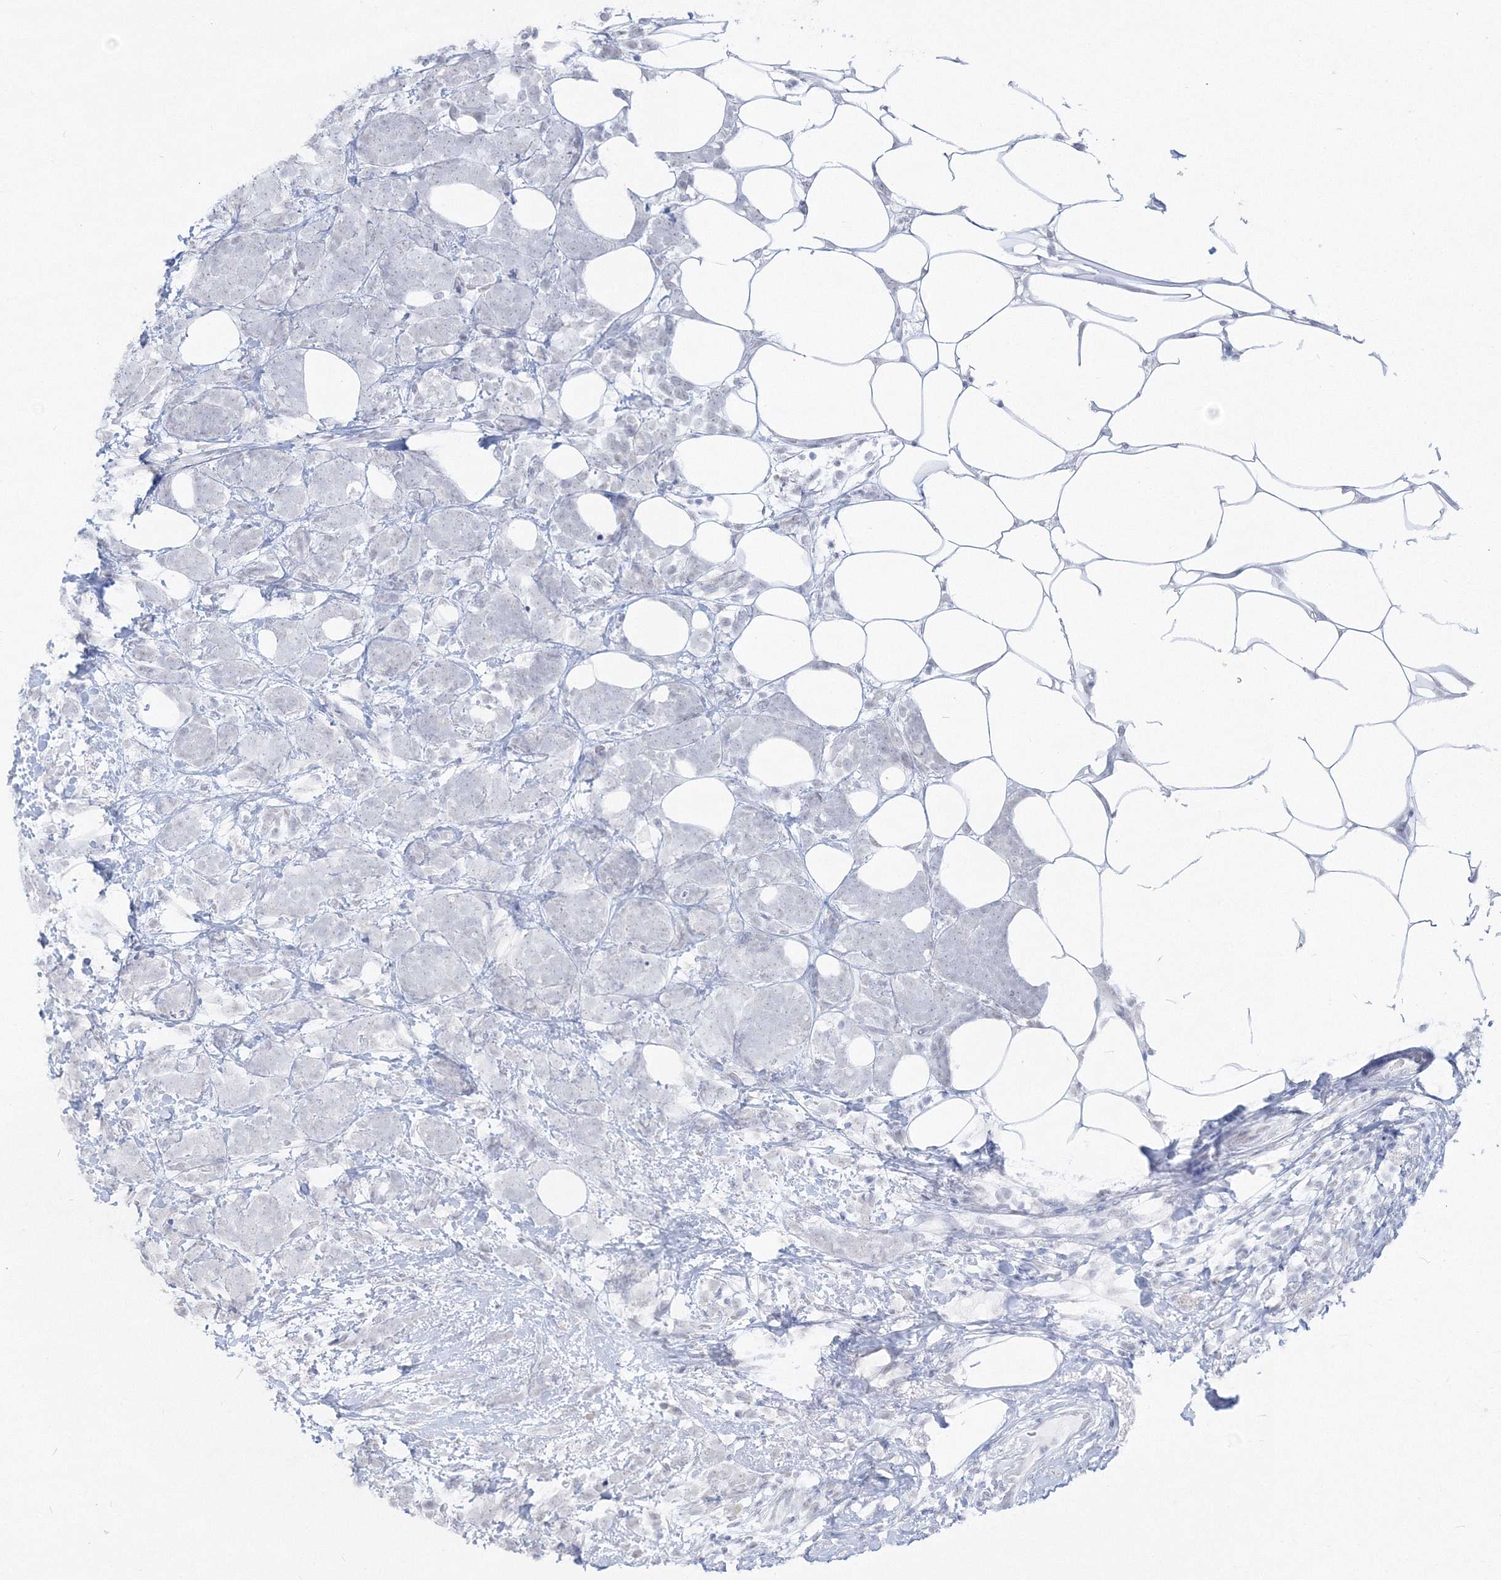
{"staining": {"intensity": "negative", "quantity": "none", "location": "none"}, "tissue": "breast cancer", "cell_type": "Tumor cells", "image_type": "cancer", "snomed": [{"axis": "morphology", "description": "Lobular carcinoma"}, {"axis": "topography", "description": "Breast"}], "caption": "Immunohistochemistry (IHC) of breast cancer (lobular carcinoma) exhibits no positivity in tumor cells.", "gene": "PPP4R2", "patient": {"sex": "female", "age": 58}}